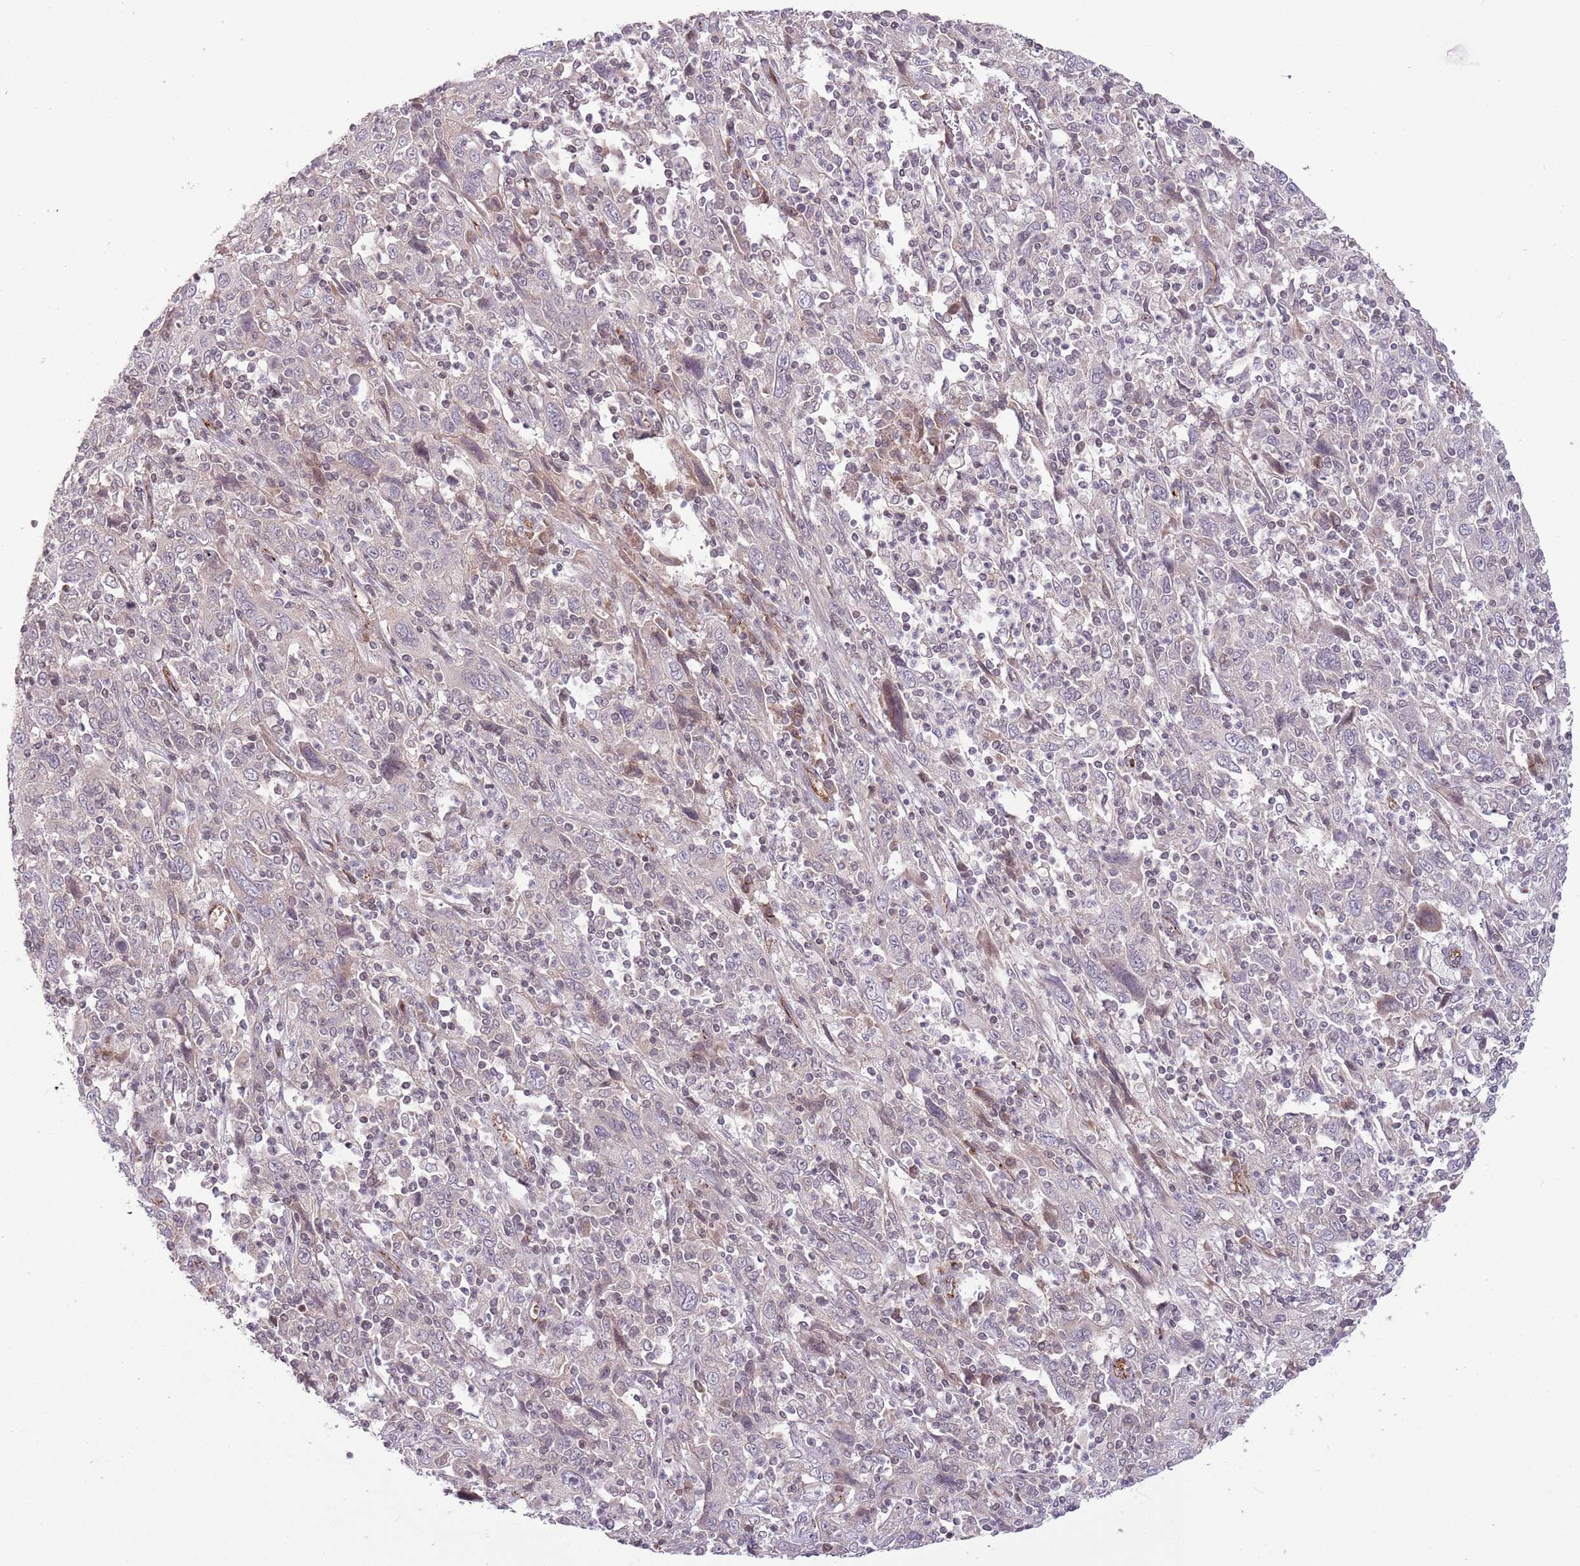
{"staining": {"intensity": "negative", "quantity": "none", "location": "none"}, "tissue": "cervical cancer", "cell_type": "Tumor cells", "image_type": "cancer", "snomed": [{"axis": "morphology", "description": "Squamous cell carcinoma, NOS"}, {"axis": "topography", "description": "Cervix"}], "caption": "This is a micrograph of IHC staining of cervical cancer, which shows no expression in tumor cells. (IHC, brightfield microscopy, high magnification).", "gene": "DPP10", "patient": {"sex": "female", "age": 46}}